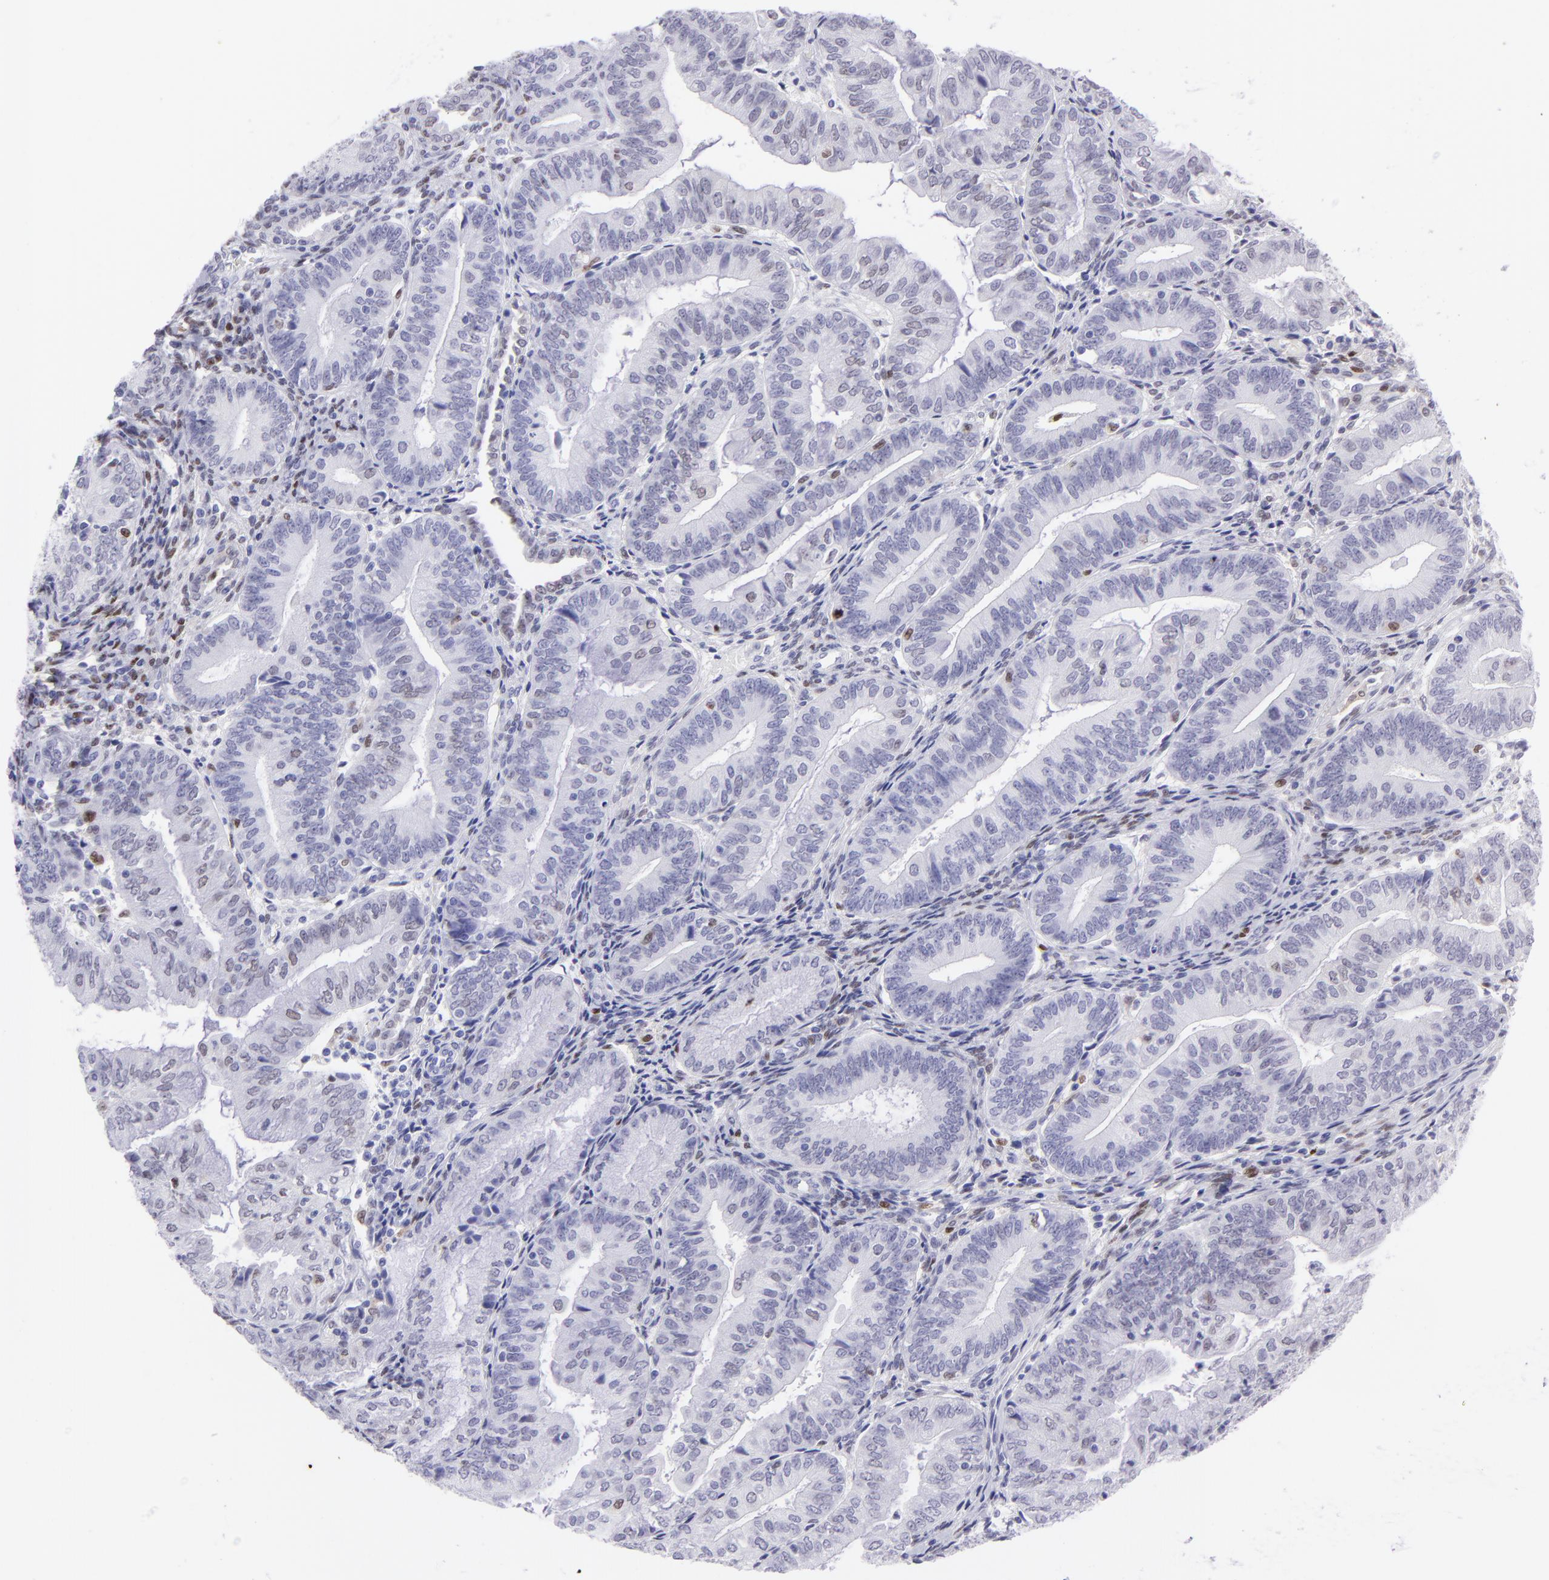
{"staining": {"intensity": "negative", "quantity": "none", "location": "none"}, "tissue": "endometrial cancer", "cell_type": "Tumor cells", "image_type": "cancer", "snomed": [{"axis": "morphology", "description": "Adenocarcinoma, NOS"}, {"axis": "topography", "description": "Endometrium"}], "caption": "IHC micrograph of human adenocarcinoma (endometrial) stained for a protein (brown), which exhibits no expression in tumor cells. (Stains: DAB IHC with hematoxylin counter stain, Microscopy: brightfield microscopy at high magnification).", "gene": "MITF", "patient": {"sex": "female", "age": 55}}